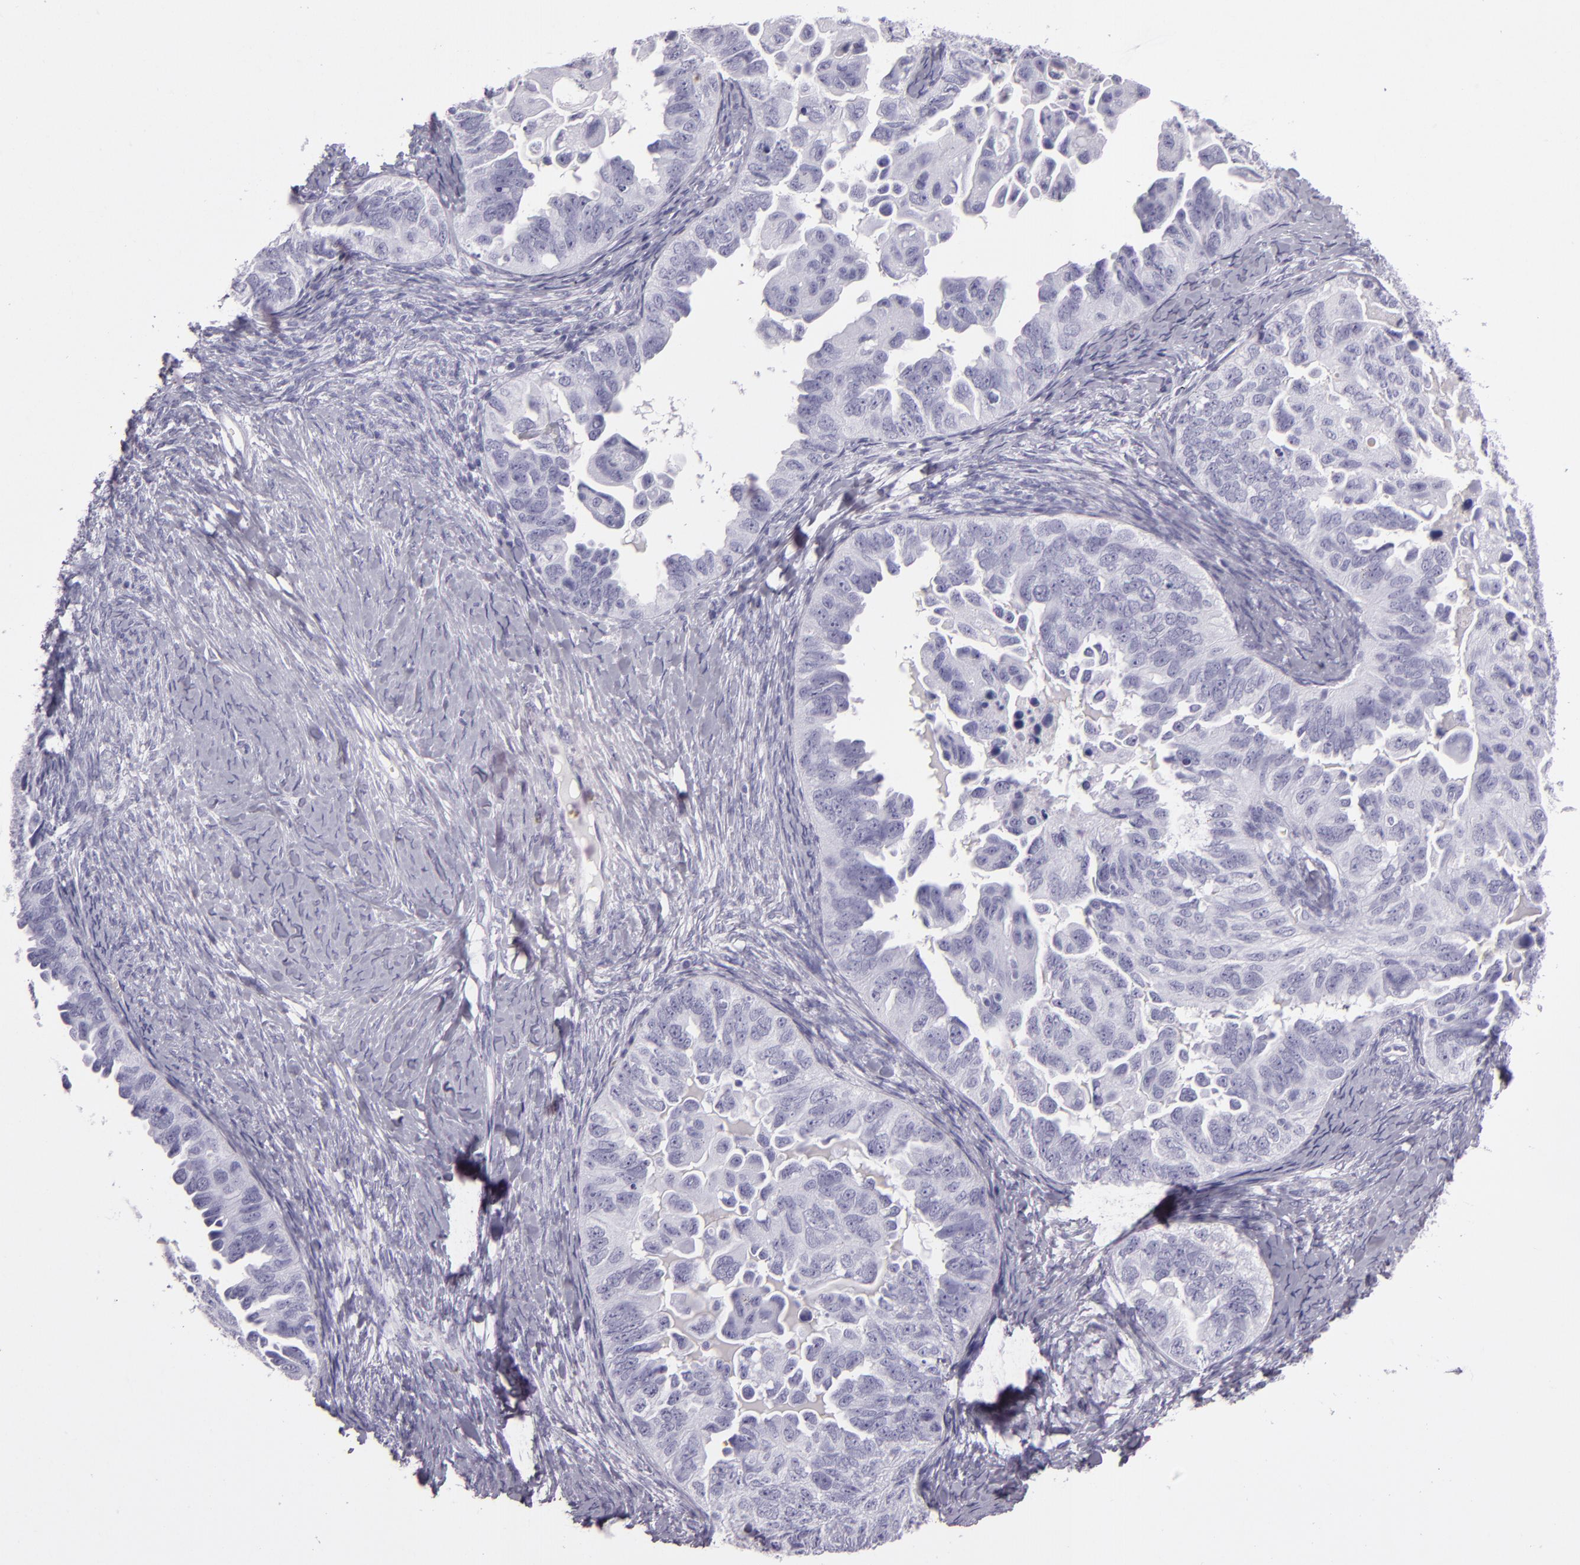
{"staining": {"intensity": "negative", "quantity": "none", "location": "none"}, "tissue": "ovarian cancer", "cell_type": "Tumor cells", "image_type": "cancer", "snomed": [{"axis": "morphology", "description": "Cystadenocarcinoma, serous, NOS"}, {"axis": "topography", "description": "Ovary"}], "caption": "DAB immunohistochemical staining of human ovarian serous cystadenocarcinoma demonstrates no significant expression in tumor cells.", "gene": "CR2", "patient": {"sex": "female", "age": 82}}